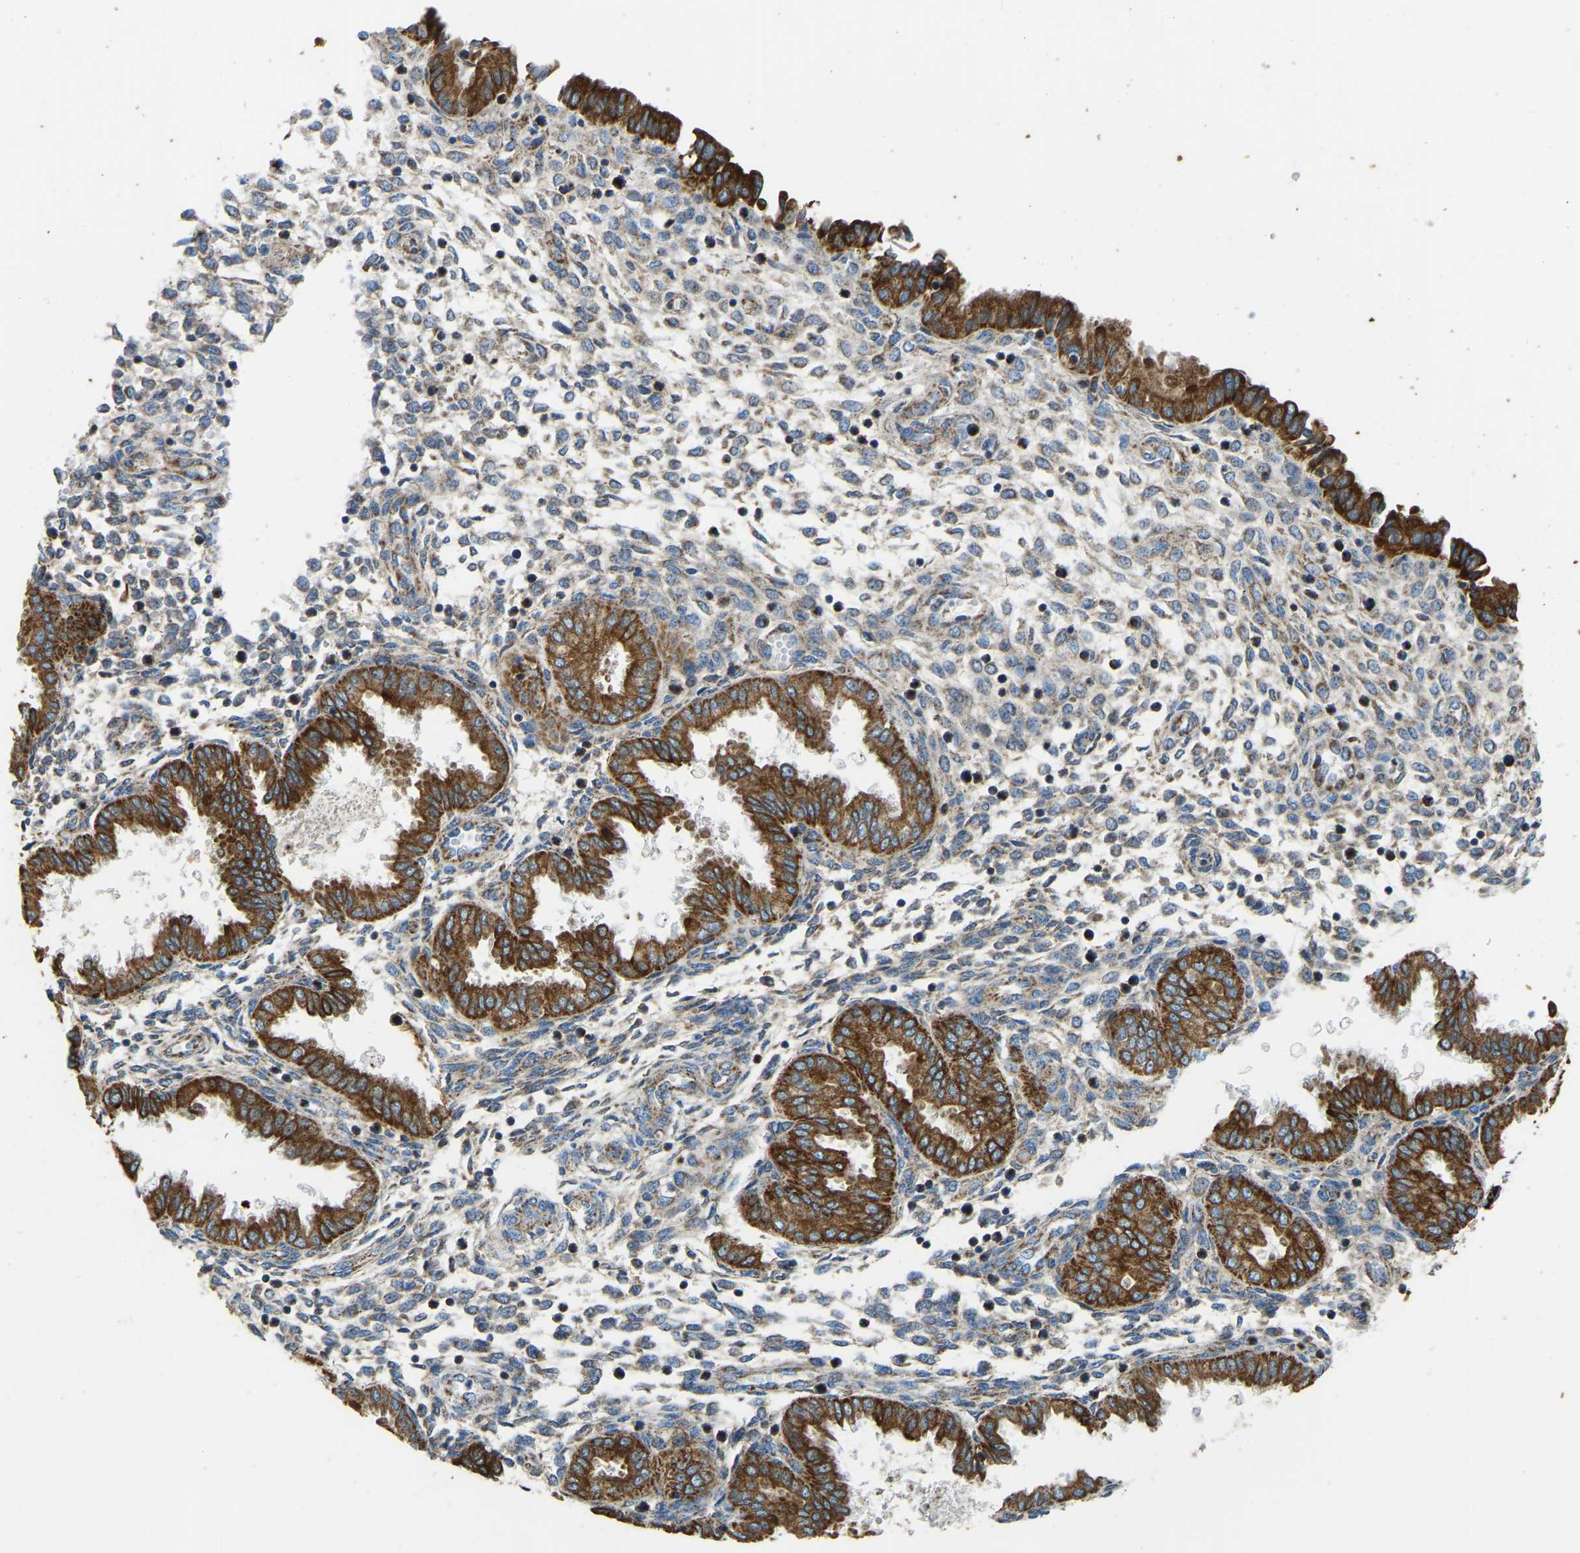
{"staining": {"intensity": "moderate", "quantity": "<25%", "location": "cytoplasmic/membranous"}, "tissue": "endometrium", "cell_type": "Cells in endometrial stroma", "image_type": "normal", "snomed": [{"axis": "morphology", "description": "Normal tissue, NOS"}, {"axis": "topography", "description": "Endometrium"}], "caption": "Brown immunohistochemical staining in normal human endometrium exhibits moderate cytoplasmic/membranous positivity in approximately <25% of cells in endometrial stroma.", "gene": "ZNF200", "patient": {"sex": "female", "age": 33}}